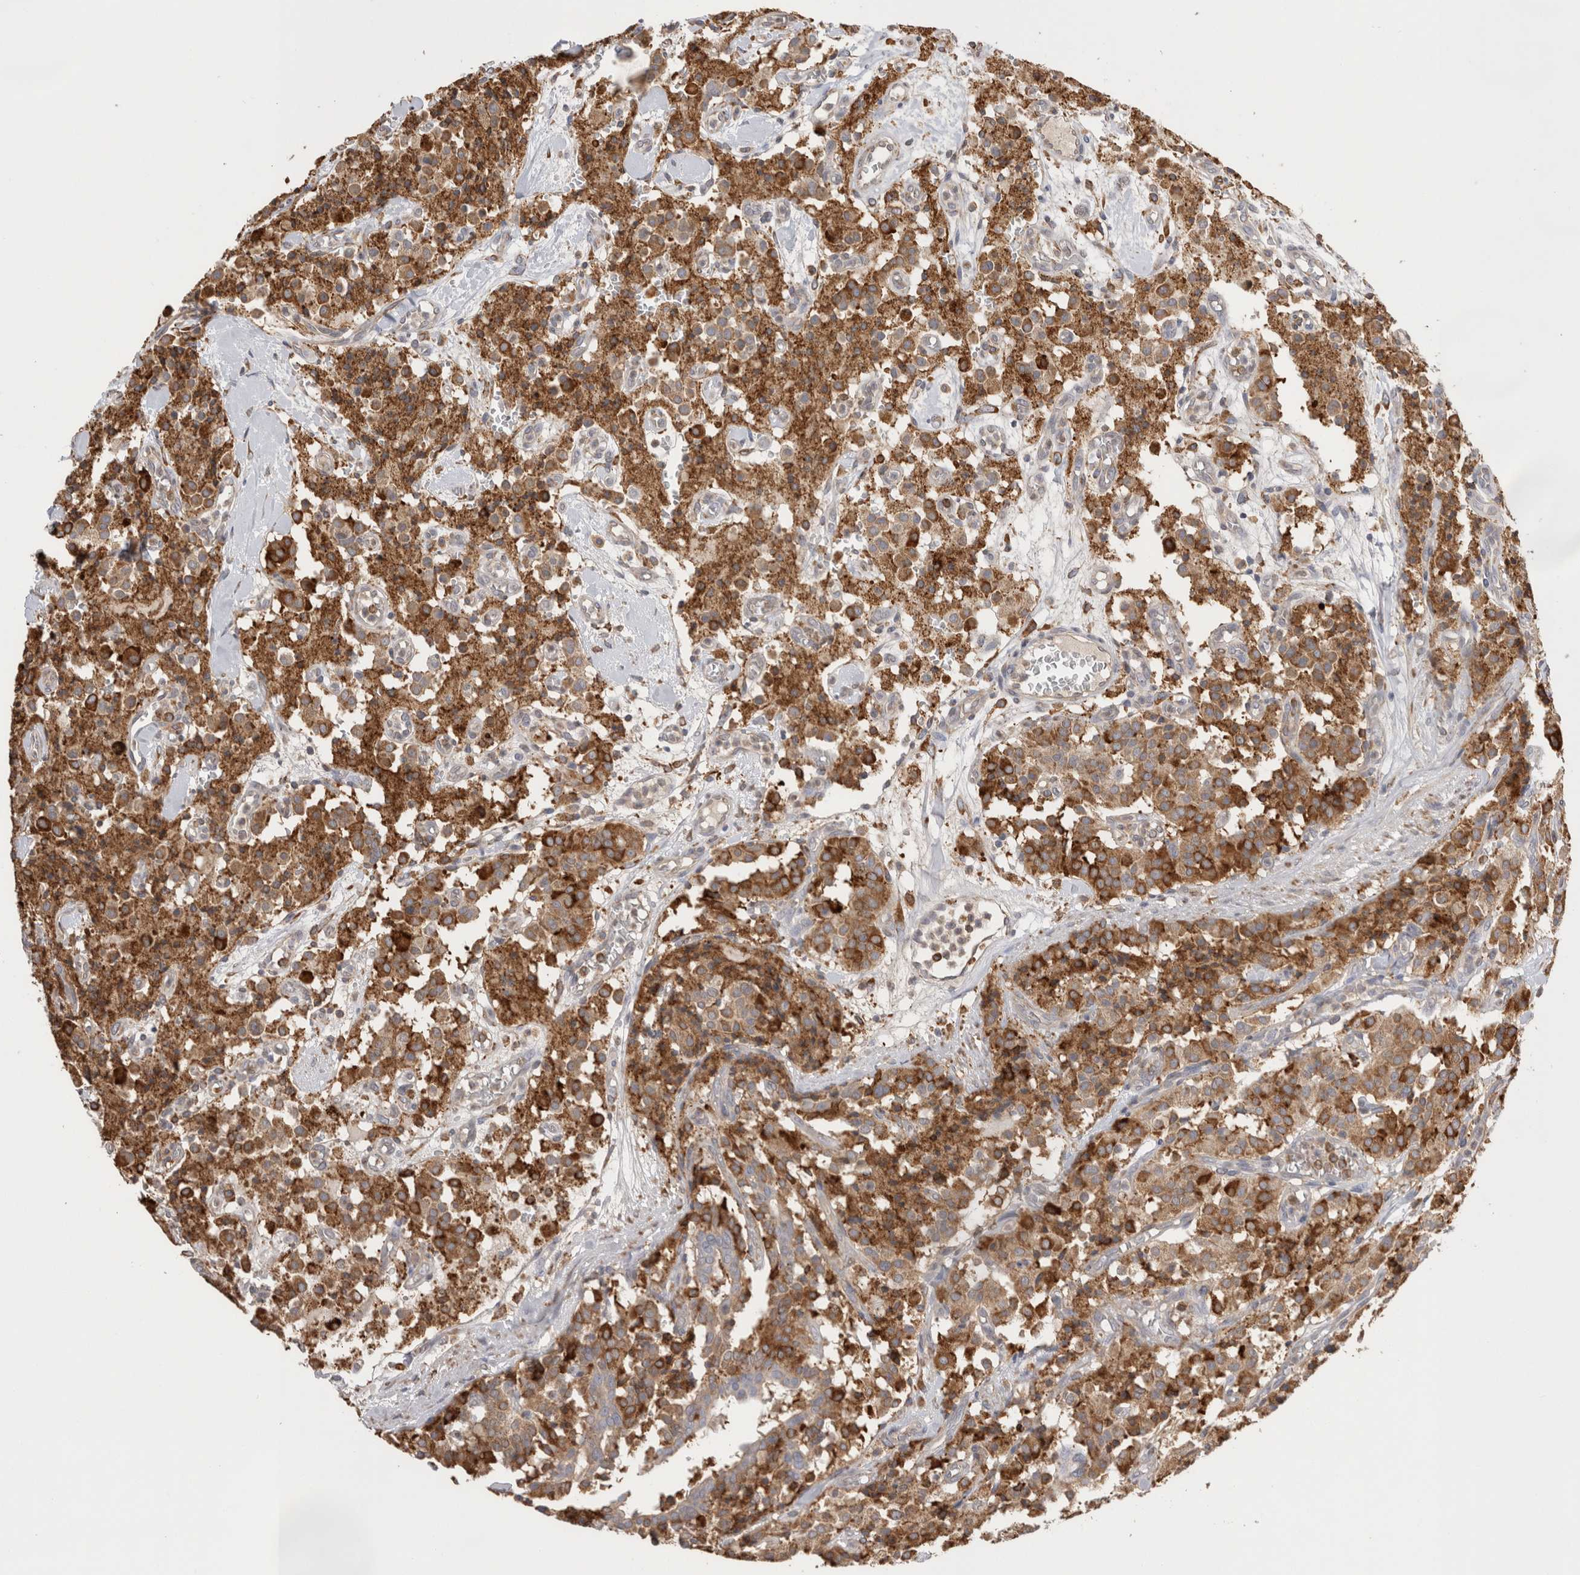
{"staining": {"intensity": "strong", "quantity": ">75%", "location": "cytoplasmic/membranous"}, "tissue": "carcinoid", "cell_type": "Tumor cells", "image_type": "cancer", "snomed": [{"axis": "morphology", "description": "Carcinoid, malignant, NOS"}, {"axis": "topography", "description": "Lung"}], "caption": "Immunohistochemistry (IHC) micrograph of neoplastic tissue: carcinoid (malignant) stained using immunohistochemistry (IHC) exhibits high levels of strong protein expression localized specifically in the cytoplasmic/membranous of tumor cells, appearing as a cytoplasmic/membranous brown color.", "gene": "LRPAP1", "patient": {"sex": "male", "age": 30}}